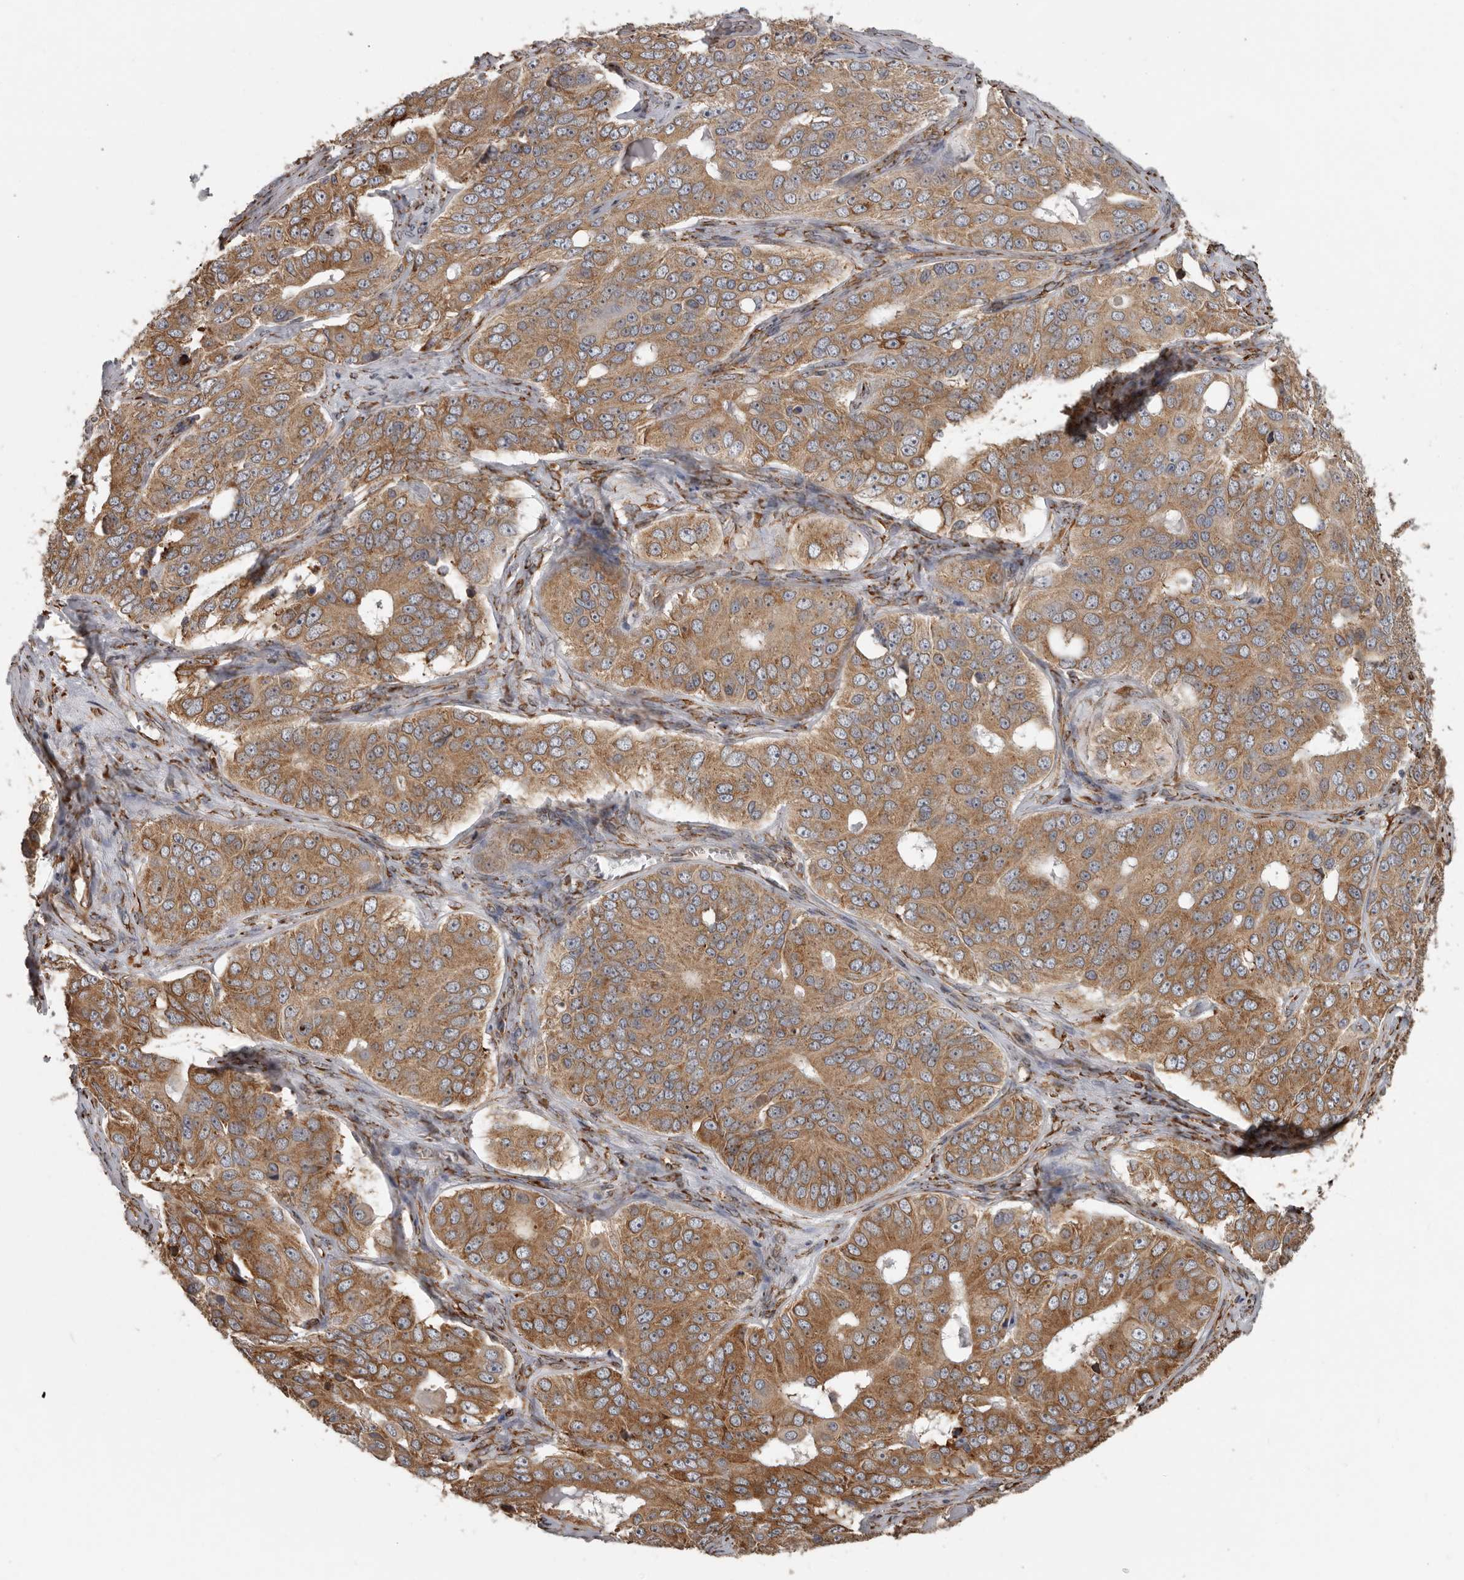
{"staining": {"intensity": "moderate", "quantity": ">75%", "location": "cytoplasmic/membranous"}, "tissue": "ovarian cancer", "cell_type": "Tumor cells", "image_type": "cancer", "snomed": [{"axis": "morphology", "description": "Carcinoma, endometroid"}, {"axis": "topography", "description": "Ovary"}], "caption": "Endometroid carcinoma (ovarian) stained for a protein (brown) reveals moderate cytoplasmic/membranous positive positivity in about >75% of tumor cells.", "gene": "CEP350", "patient": {"sex": "female", "age": 51}}